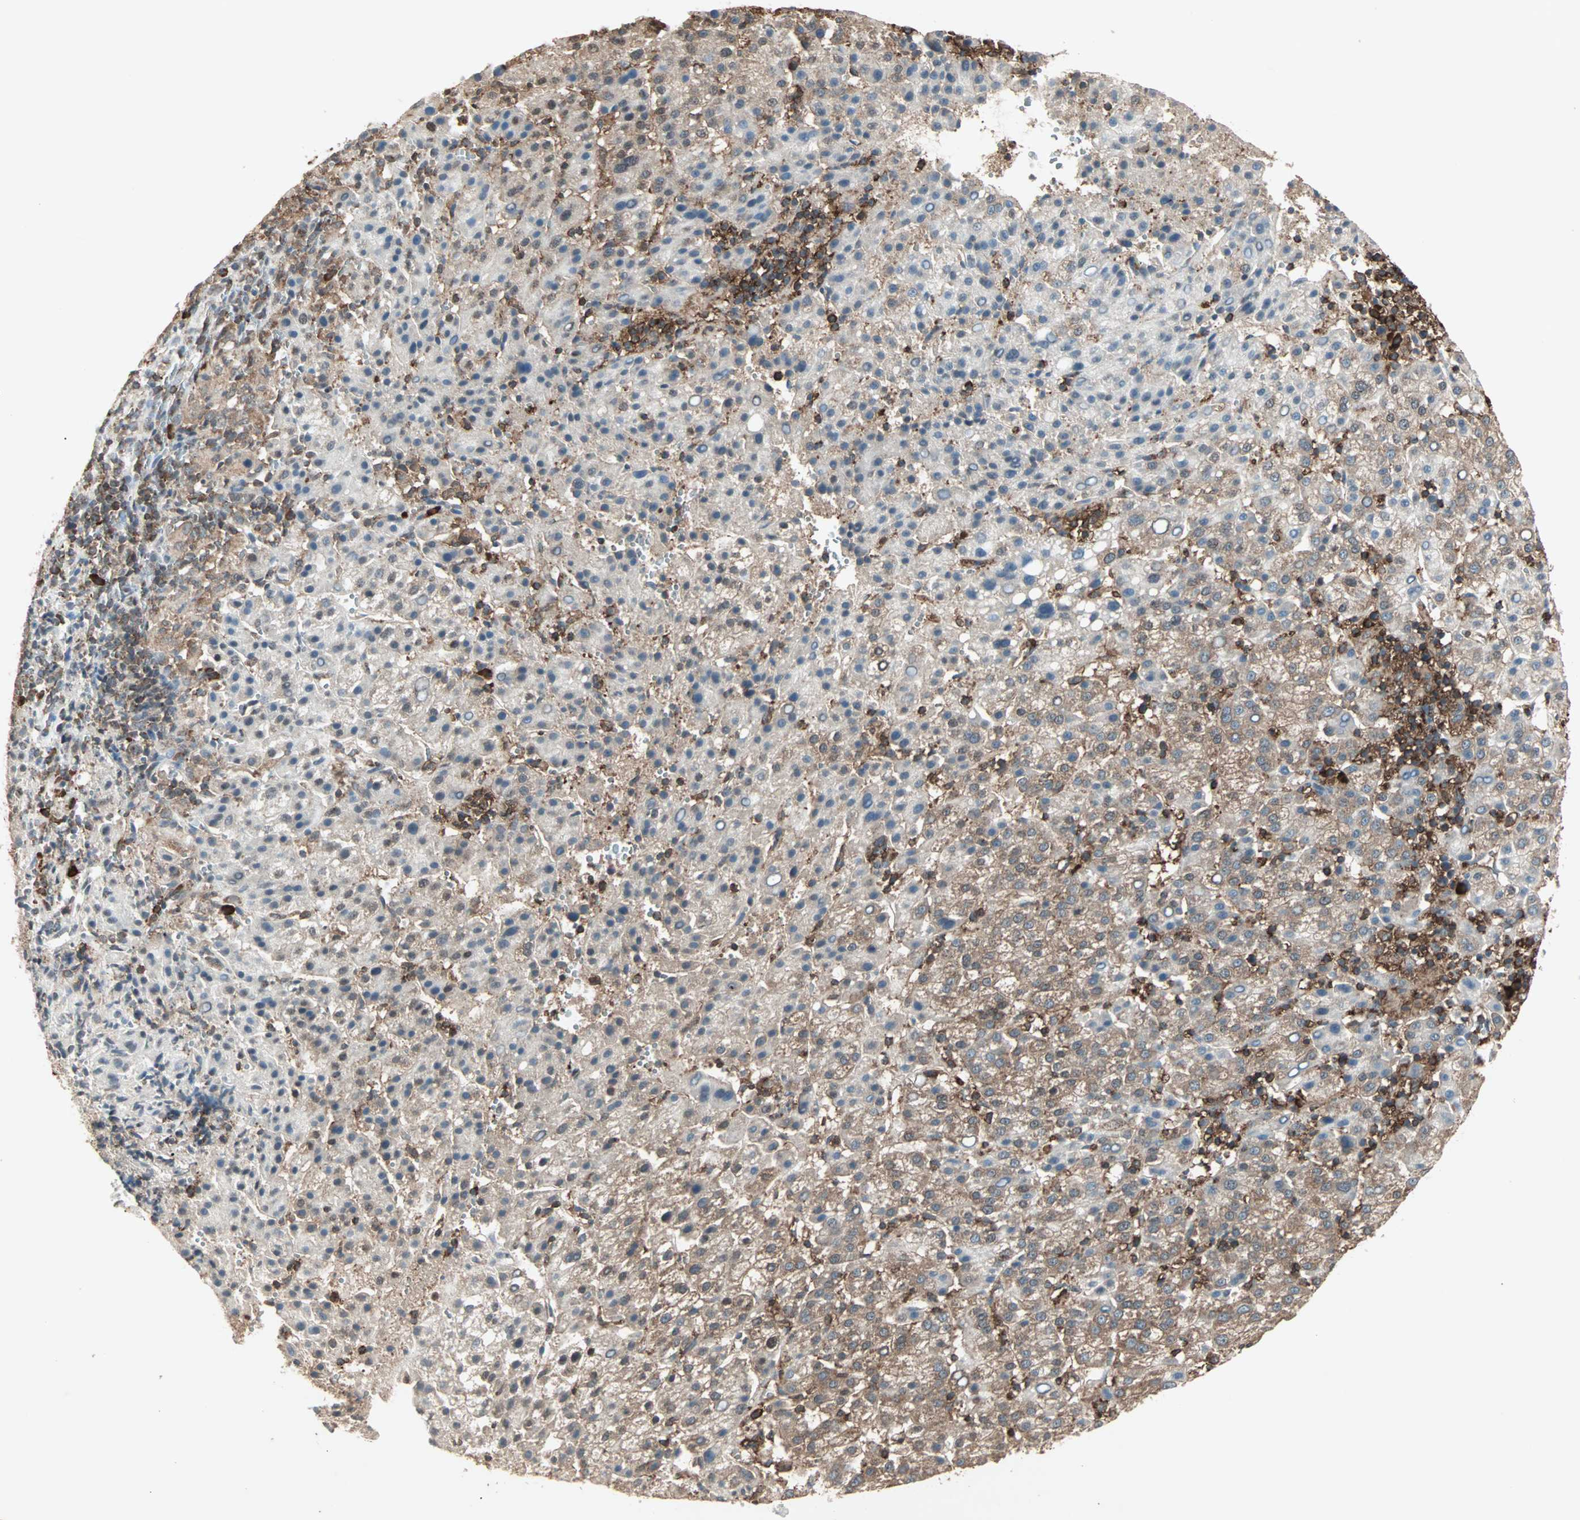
{"staining": {"intensity": "moderate", "quantity": "25%-75%", "location": "cytoplasmic/membranous"}, "tissue": "liver cancer", "cell_type": "Tumor cells", "image_type": "cancer", "snomed": [{"axis": "morphology", "description": "Carcinoma, Hepatocellular, NOS"}, {"axis": "topography", "description": "Liver"}], "caption": "A brown stain highlights moderate cytoplasmic/membranous positivity of a protein in liver hepatocellular carcinoma tumor cells.", "gene": "MMP3", "patient": {"sex": "female", "age": 58}}